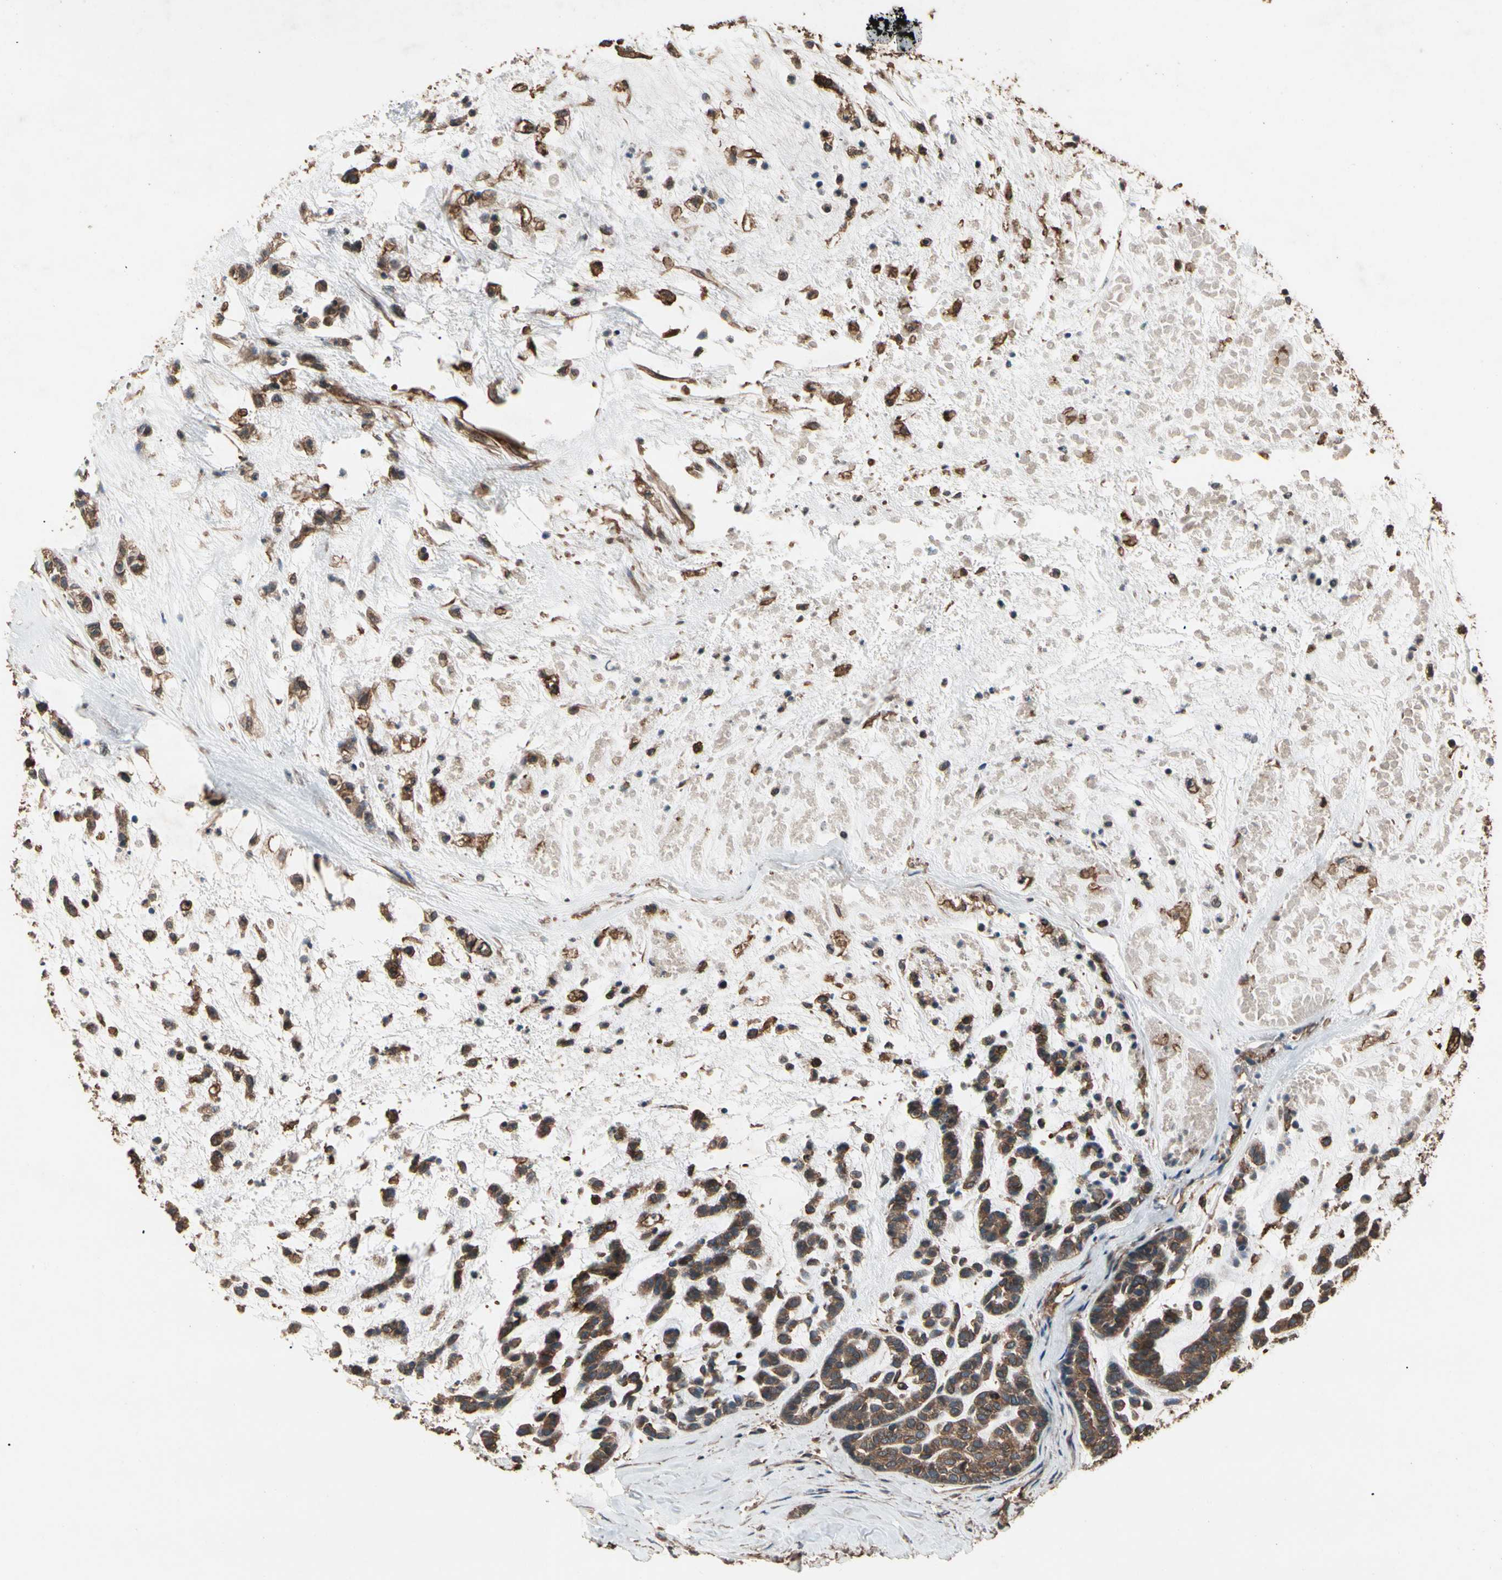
{"staining": {"intensity": "moderate", "quantity": ">75%", "location": "cytoplasmic/membranous"}, "tissue": "head and neck cancer", "cell_type": "Tumor cells", "image_type": "cancer", "snomed": [{"axis": "morphology", "description": "Adenocarcinoma, NOS"}, {"axis": "morphology", "description": "Adenoma, NOS"}, {"axis": "topography", "description": "Head-Neck"}], "caption": "Brown immunohistochemical staining in head and neck cancer shows moderate cytoplasmic/membranous staining in approximately >75% of tumor cells.", "gene": "AGBL2", "patient": {"sex": "female", "age": 55}}